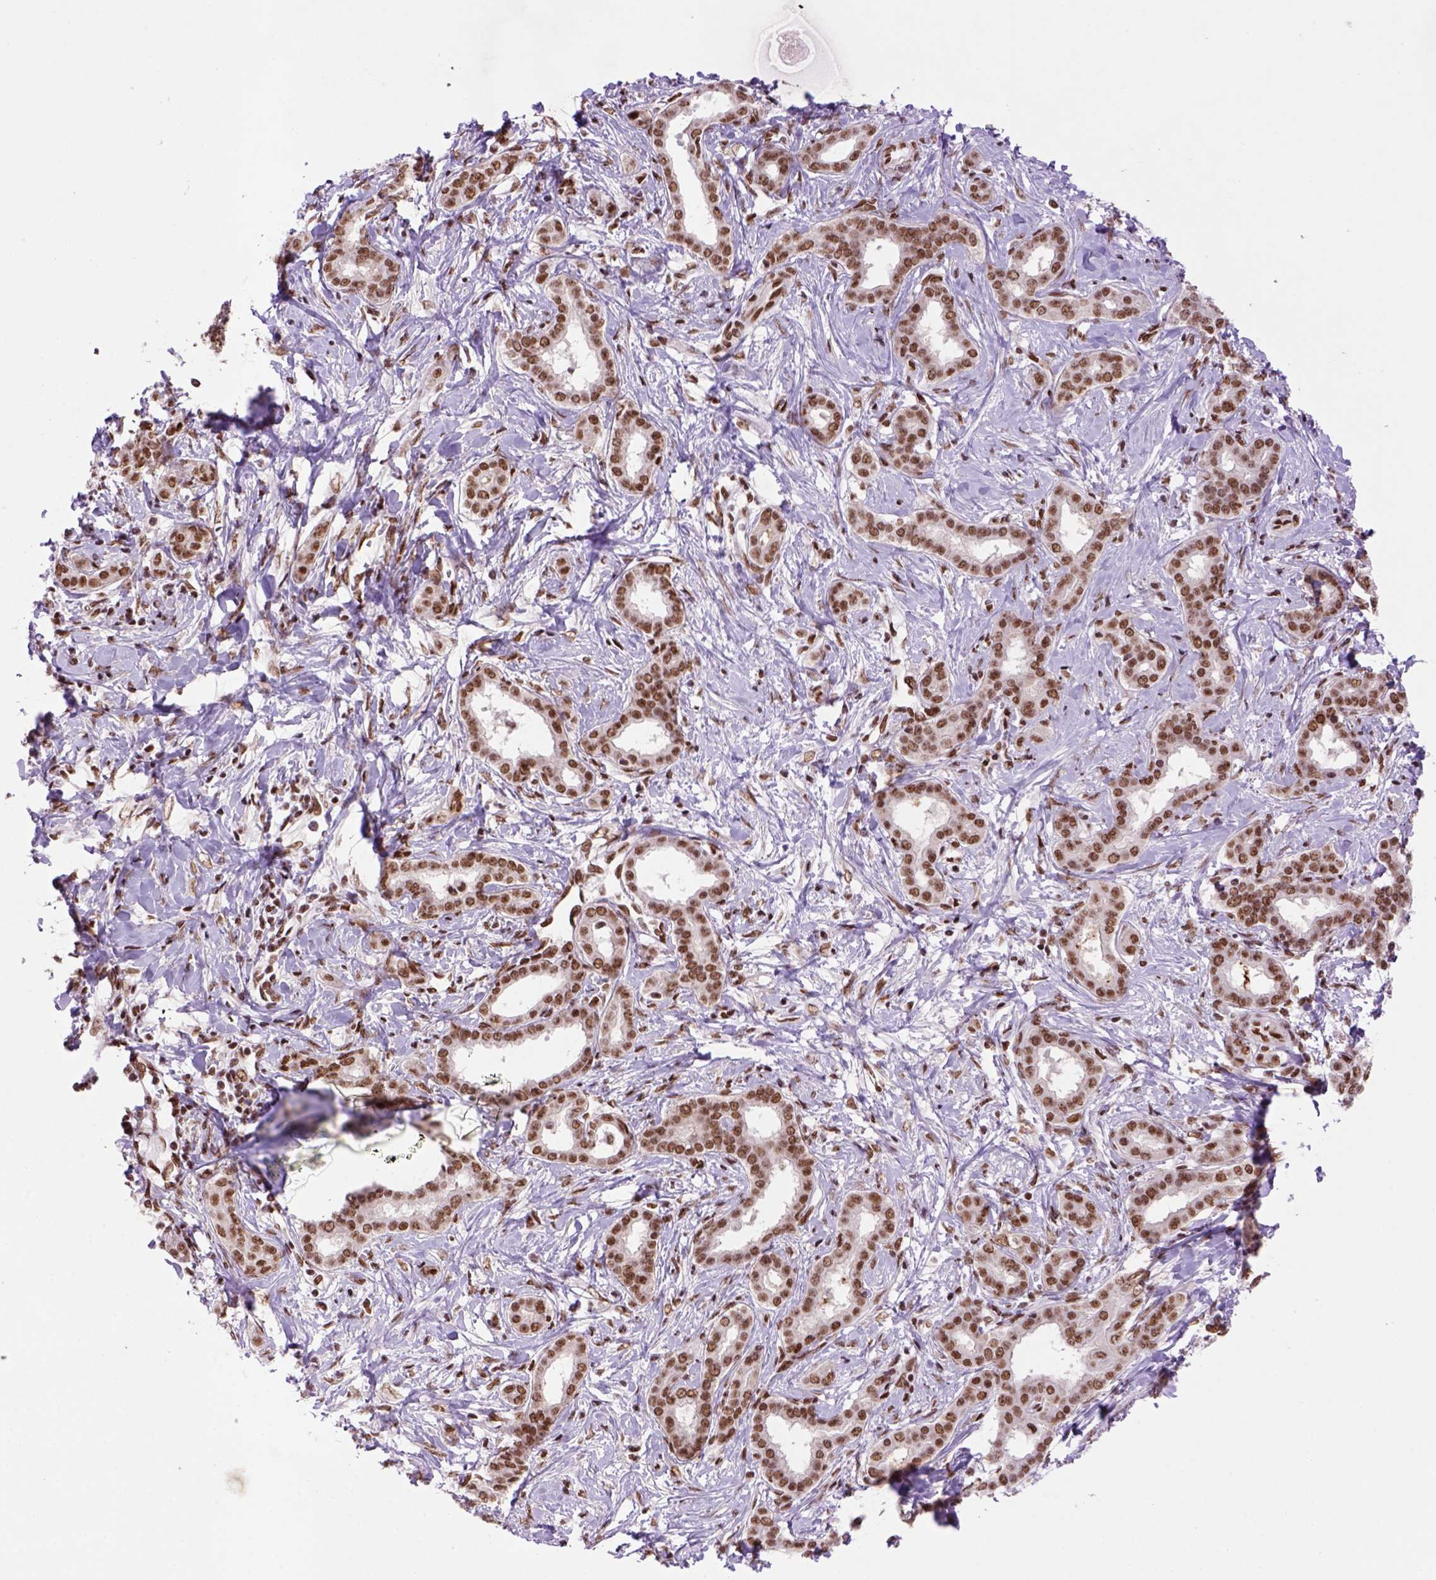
{"staining": {"intensity": "moderate", "quantity": ">75%", "location": "nuclear"}, "tissue": "liver cancer", "cell_type": "Tumor cells", "image_type": "cancer", "snomed": [{"axis": "morphology", "description": "Cholangiocarcinoma"}, {"axis": "topography", "description": "Liver"}], "caption": "Approximately >75% of tumor cells in liver cholangiocarcinoma exhibit moderate nuclear protein expression as visualized by brown immunohistochemical staining.", "gene": "NSMCE2", "patient": {"sex": "female", "age": 47}}